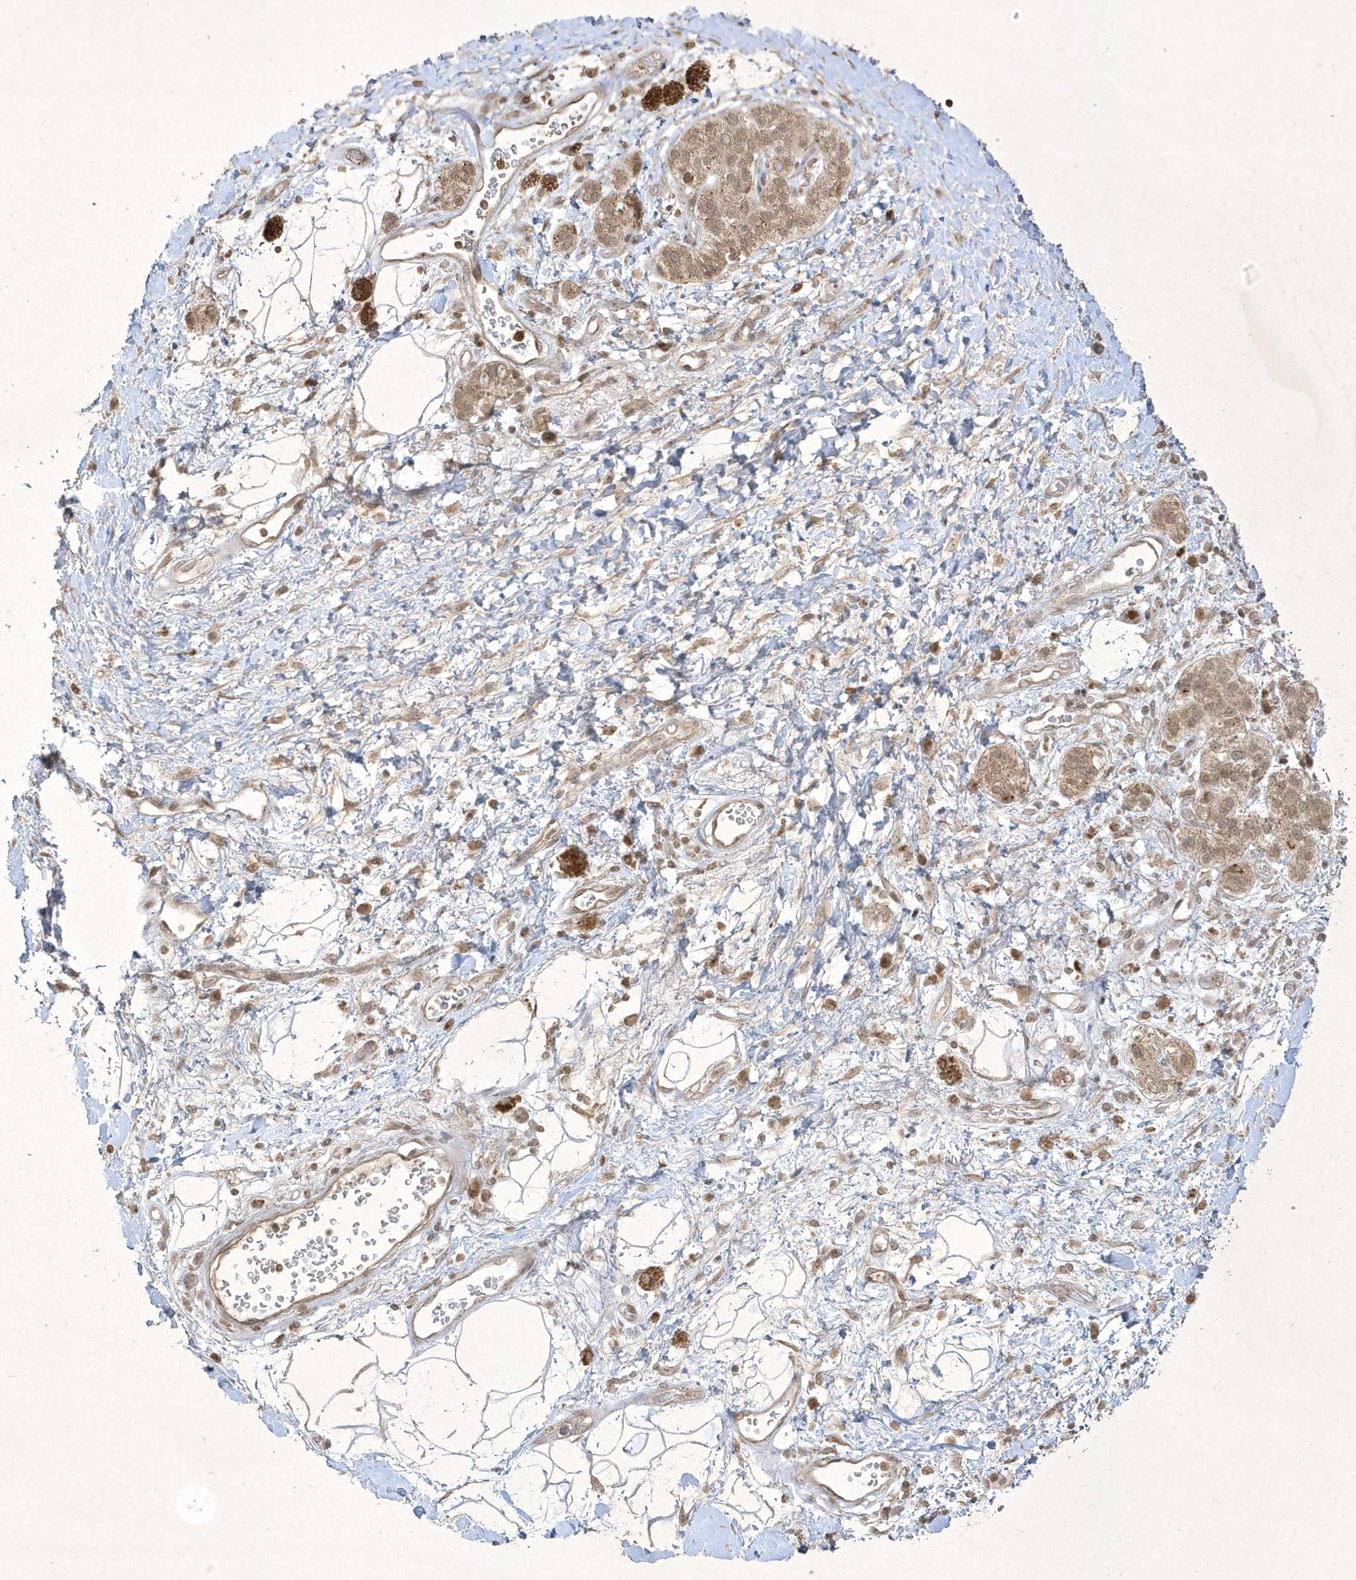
{"staining": {"intensity": "weak", "quantity": ">75%", "location": "cytoplasmic/membranous"}, "tissue": "adipose tissue", "cell_type": "Adipocytes", "image_type": "normal", "snomed": [{"axis": "morphology", "description": "Normal tissue, NOS"}, {"axis": "morphology", "description": "Adenocarcinoma, NOS"}, {"axis": "topography", "description": "Duodenum"}, {"axis": "topography", "description": "Peripheral nerve tissue"}], "caption": "Weak cytoplasmic/membranous expression is present in approximately >75% of adipocytes in benign adipose tissue.", "gene": "ZNF213", "patient": {"sex": "female", "age": 60}}